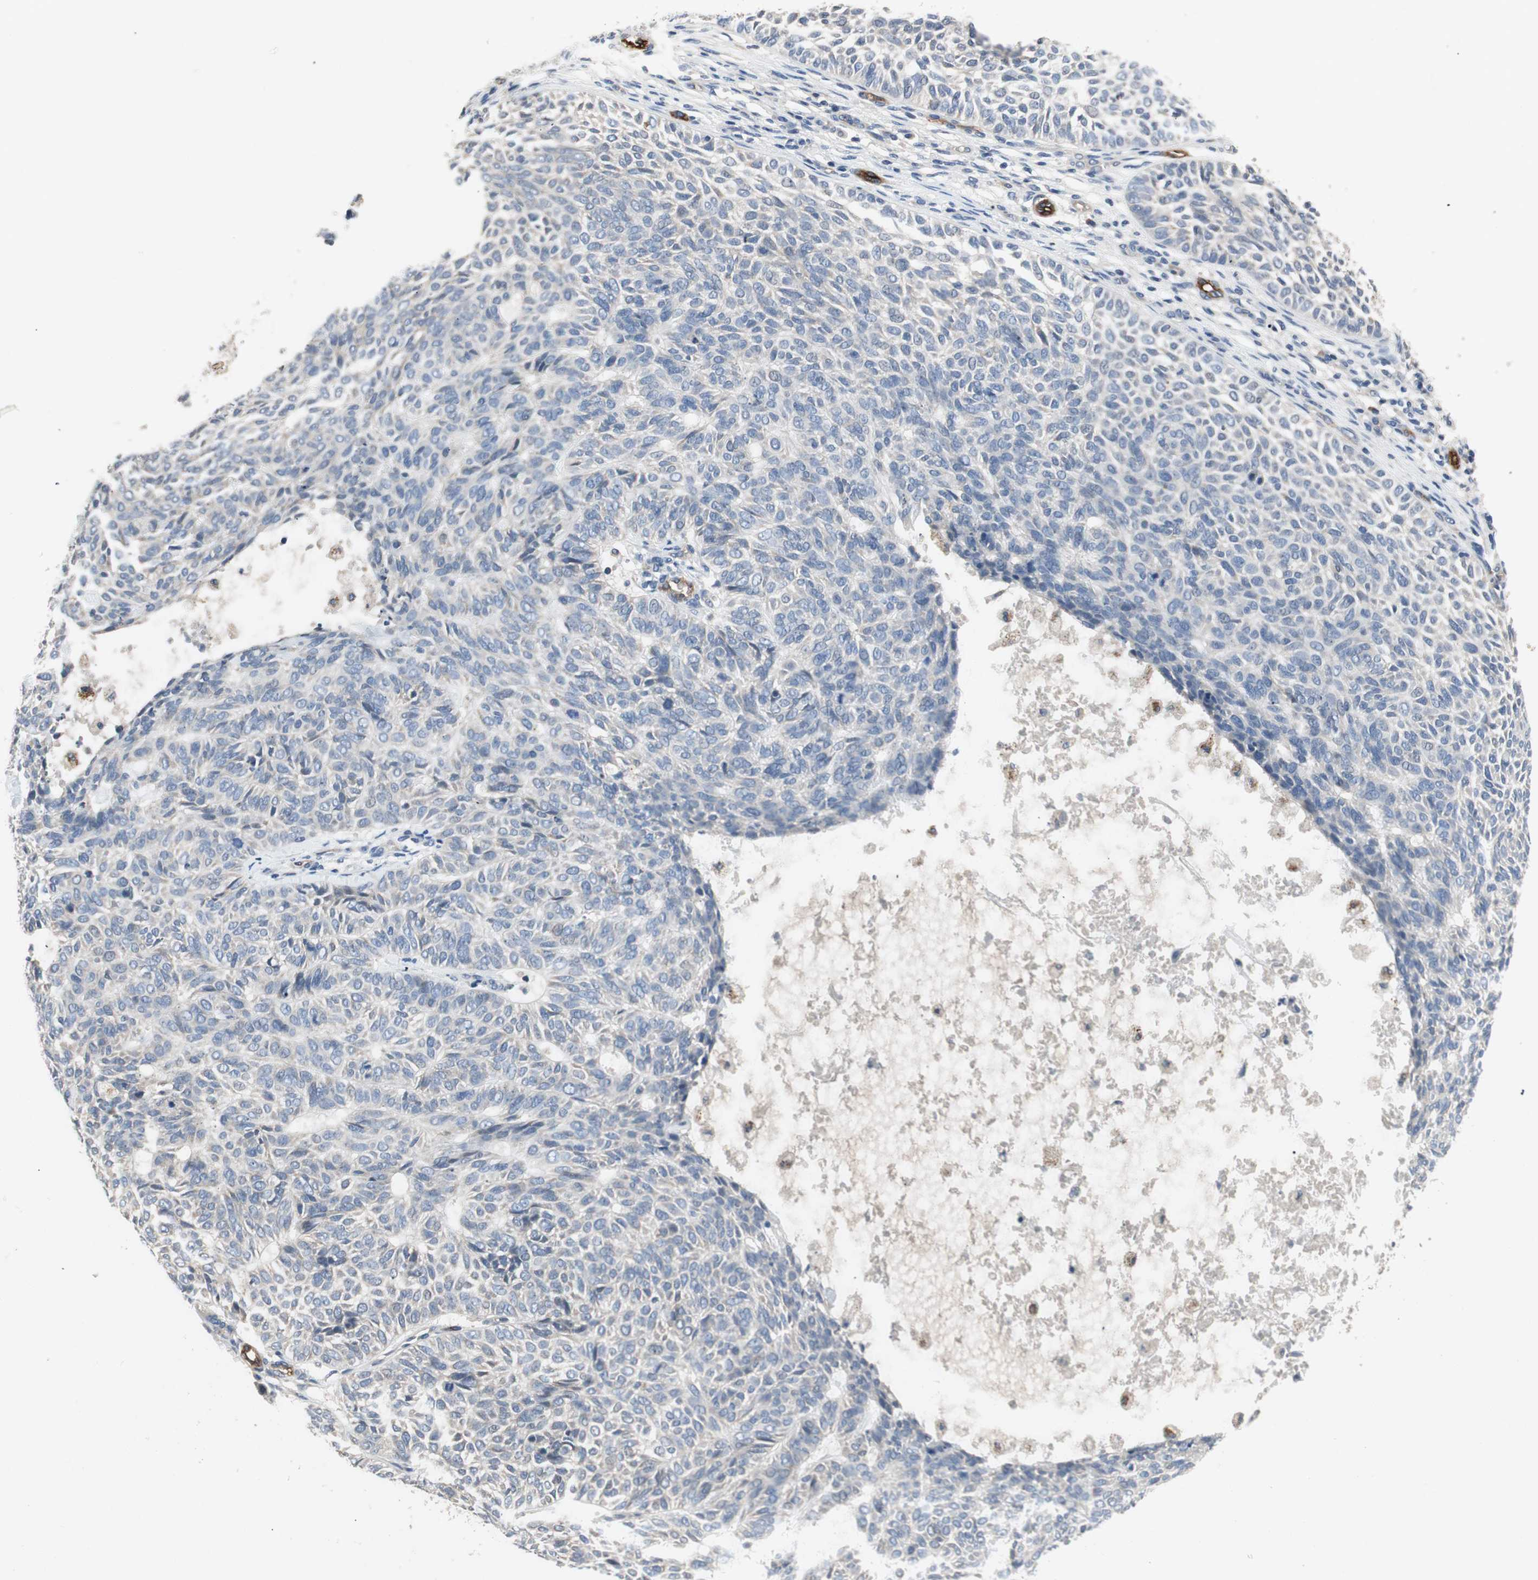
{"staining": {"intensity": "negative", "quantity": "none", "location": "none"}, "tissue": "skin cancer", "cell_type": "Tumor cells", "image_type": "cancer", "snomed": [{"axis": "morphology", "description": "Basal cell carcinoma"}, {"axis": "topography", "description": "Skin"}], "caption": "The histopathology image displays no significant expression in tumor cells of skin basal cell carcinoma.", "gene": "ALPL", "patient": {"sex": "male", "age": 87}}